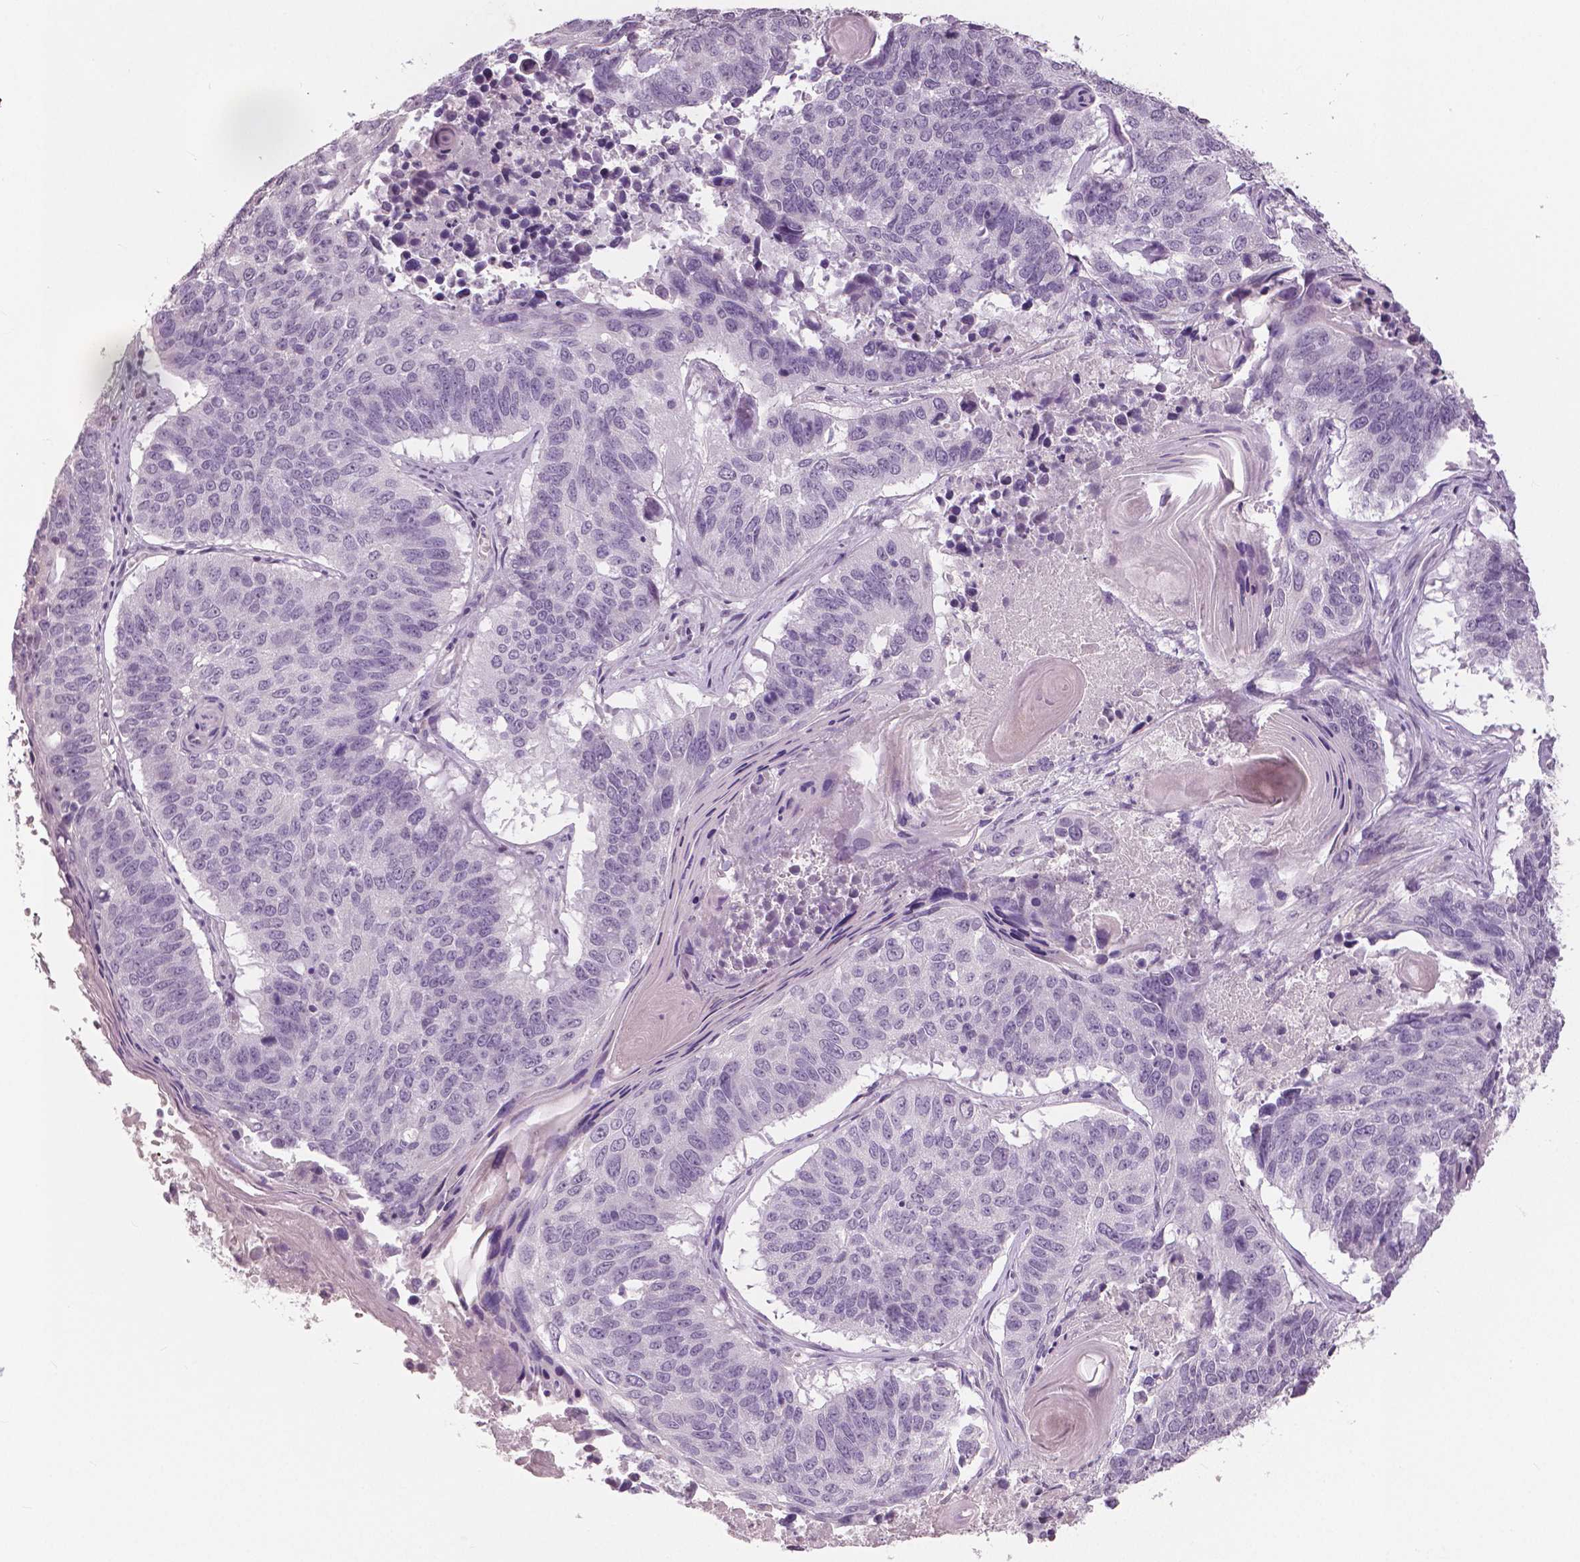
{"staining": {"intensity": "negative", "quantity": "none", "location": "none"}, "tissue": "lung cancer", "cell_type": "Tumor cells", "image_type": "cancer", "snomed": [{"axis": "morphology", "description": "Squamous cell carcinoma, NOS"}, {"axis": "topography", "description": "Lung"}], "caption": "Tumor cells are negative for protein expression in human squamous cell carcinoma (lung).", "gene": "NECAB1", "patient": {"sex": "male", "age": 73}}